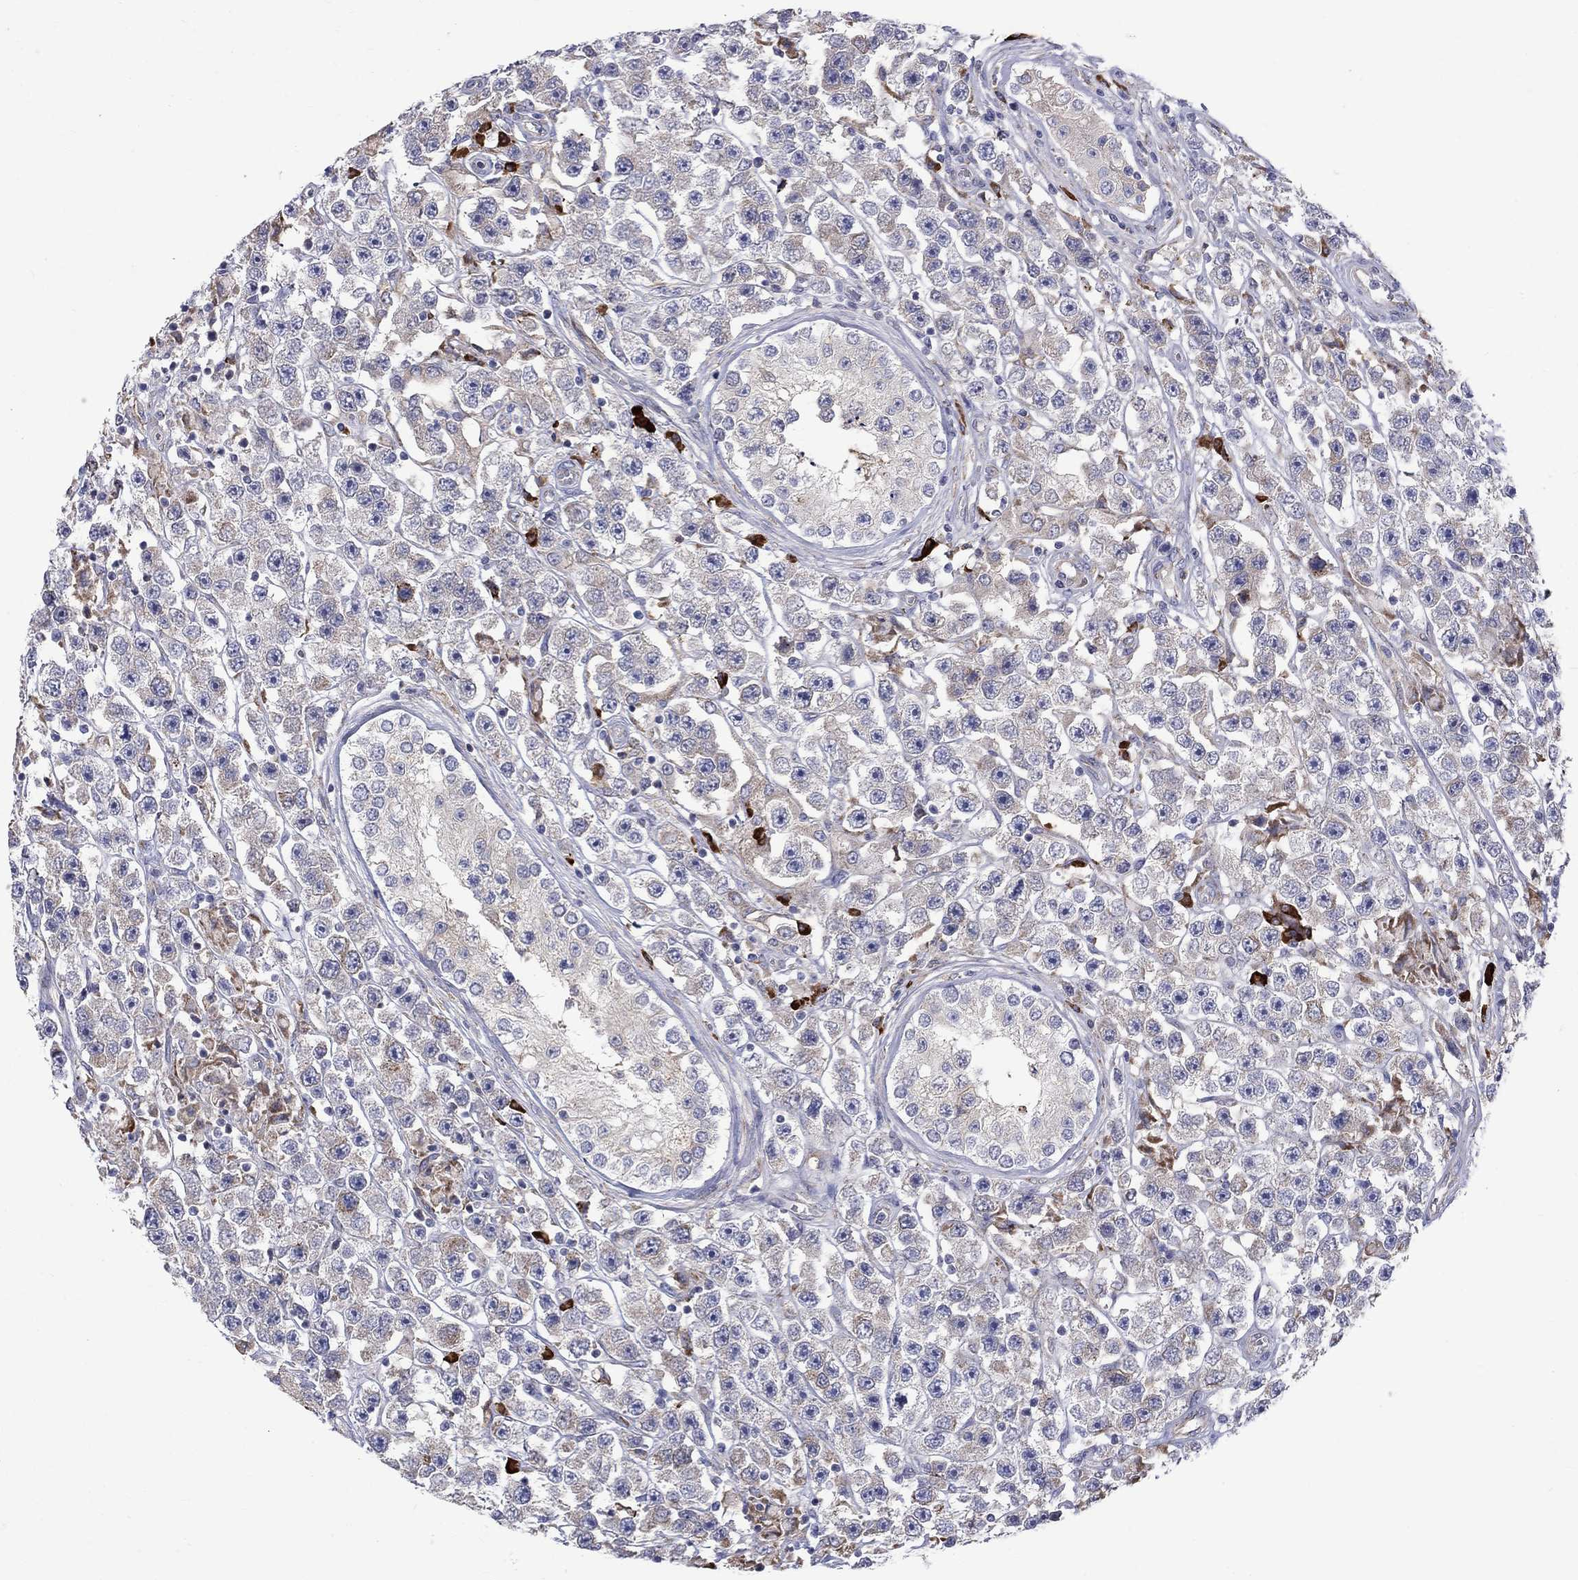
{"staining": {"intensity": "weak", "quantity": "25%-75%", "location": "cytoplasmic/membranous"}, "tissue": "testis cancer", "cell_type": "Tumor cells", "image_type": "cancer", "snomed": [{"axis": "morphology", "description": "Seminoma, NOS"}, {"axis": "topography", "description": "Testis"}], "caption": "Immunohistochemistry (IHC) of human testis cancer reveals low levels of weak cytoplasmic/membranous positivity in about 25%-75% of tumor cells.", "gene": "ASNS", "patient": {"sex": "male", "age": 45}}